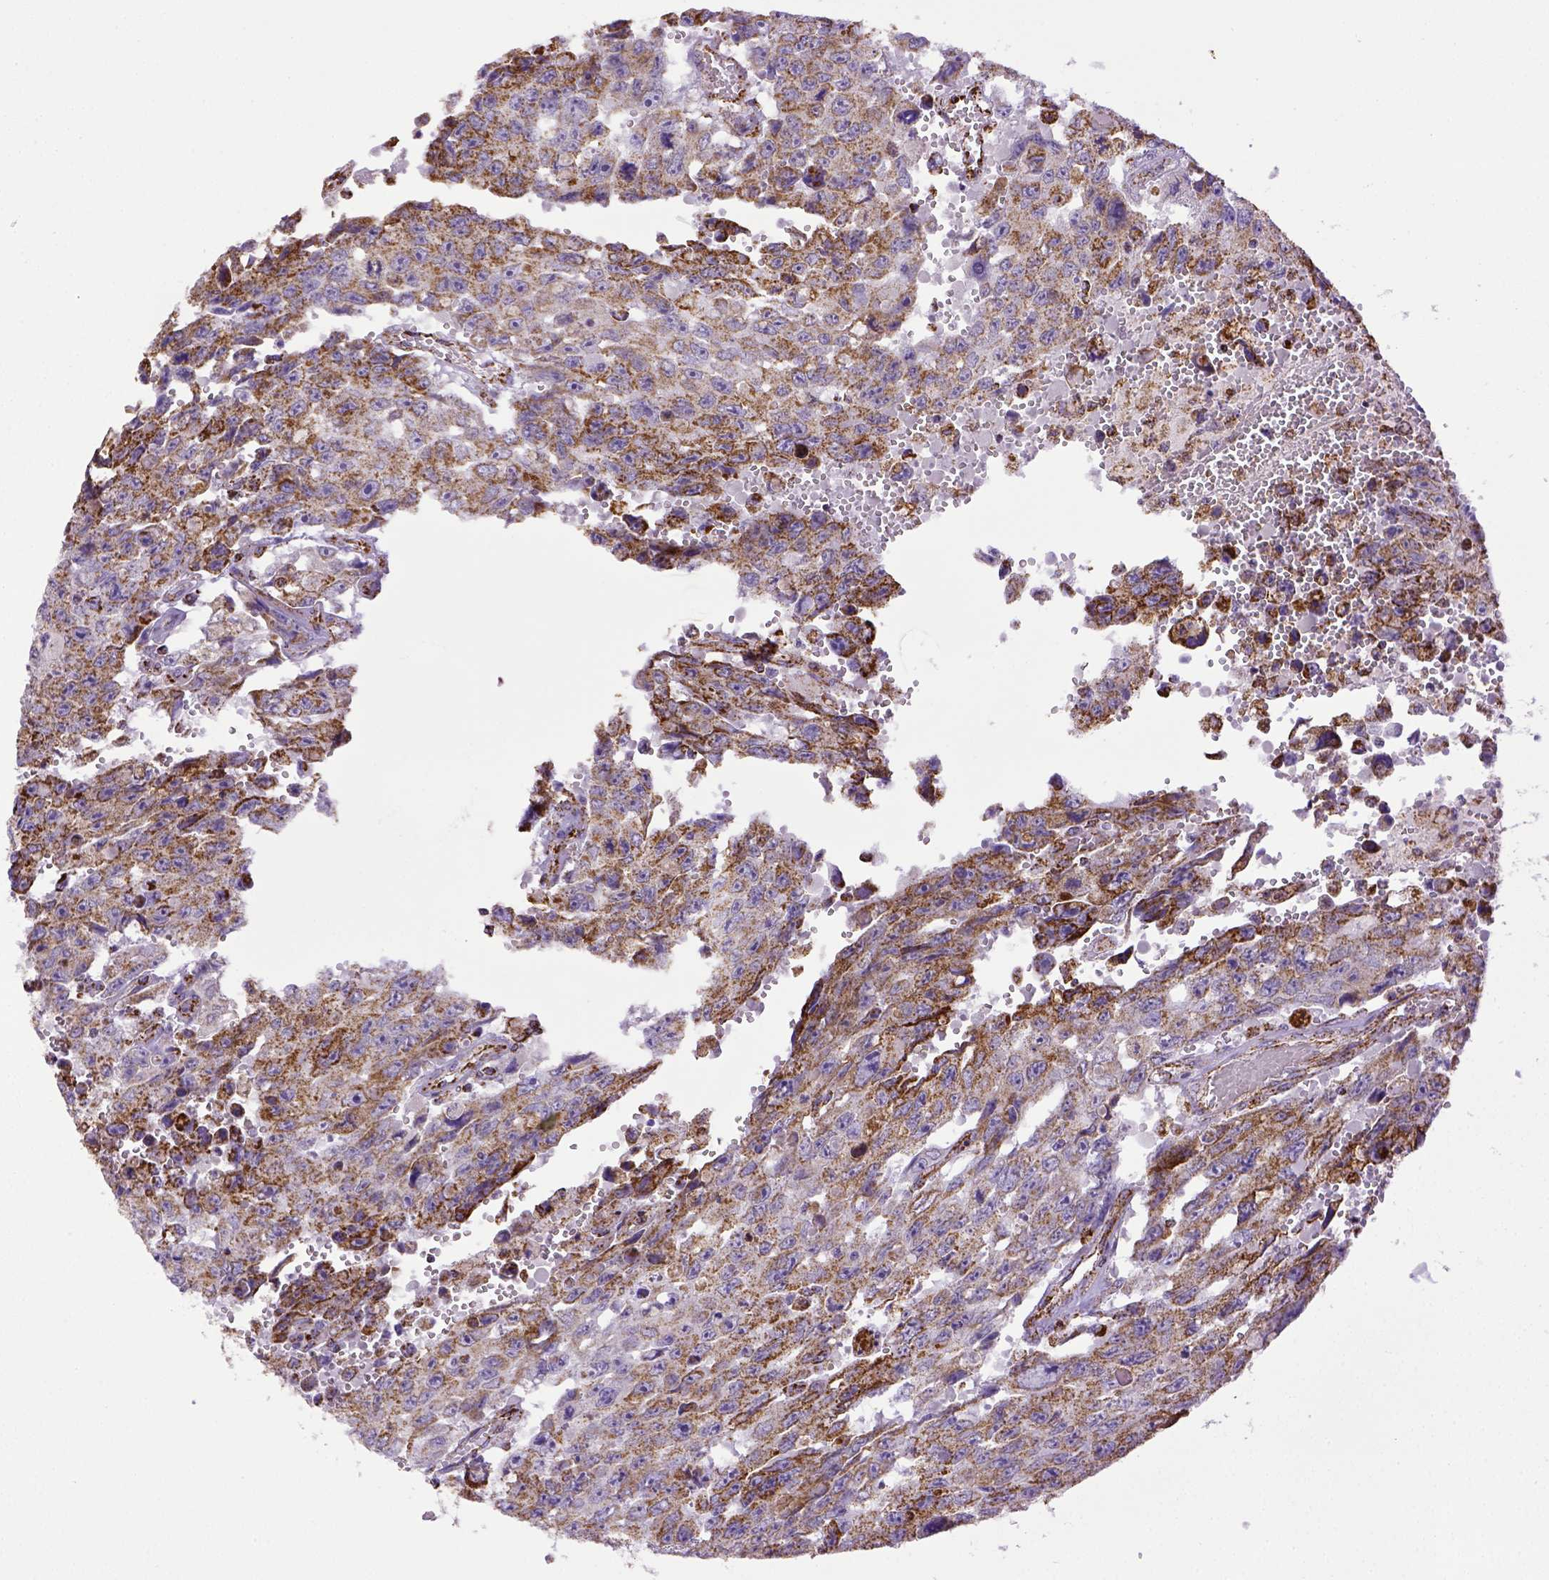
{"staining": {"intensity": "moderate", "quantity": ">75%", "location": "cytoplasmic/membranous"}, "tissue": "testis cancer", "cell_type": "Tumor cells", "image_type": "cancer", "snomed": [{"axis": "morphology", "description": "Seminoma, NOS"}, {"axis": "topography", "description": "Testis"}], "caption": "Protein expression analysis of human testis cancer (seminoma) reveals moderate cytoplasmic/membranous staining in approximately >75% of tumor cells.", "gene": "MT-CO1", "patient": {"sex": "male", "age": 26}}